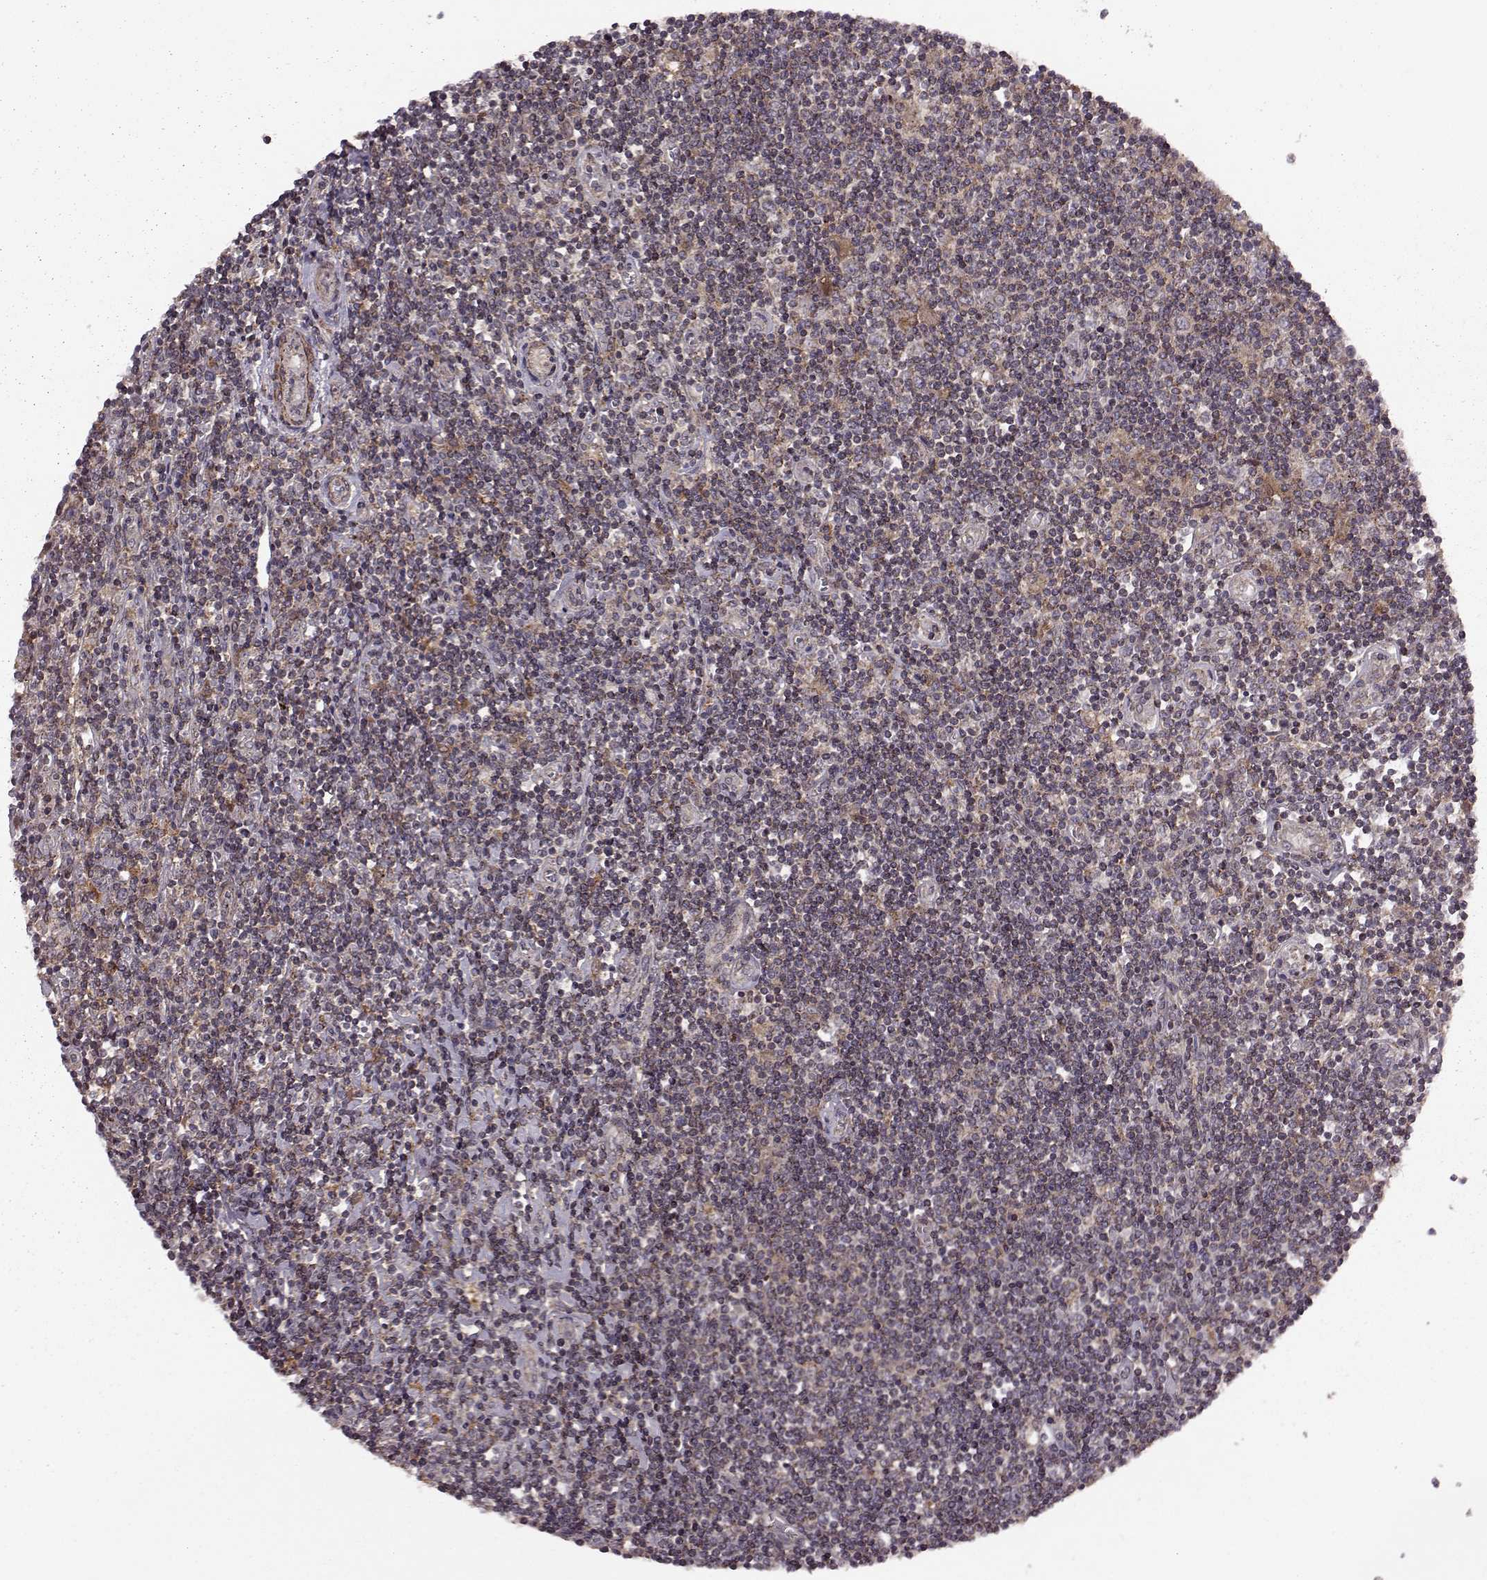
{"staining": {"intensity": "weak", "quantity": ">75%", "location": "cytoplasmic/membranous"}, "tissue": "lymphoma", "cell_type": "Tumor cells", "image_type": "cancer", "snomed": [{"axis": "morphology", "description": "Hodgkin's disease, NOS"}, {"axis": "topography", "description": "Lymph node"}], "caption": "Immunohistochemical staining of human lymphoma exhibits weak cytoplasmic/membranous protein staining in about >75% of tumor cells.", "gene": "FNIP2", "patient": {"sex": "male", "age": 40}}